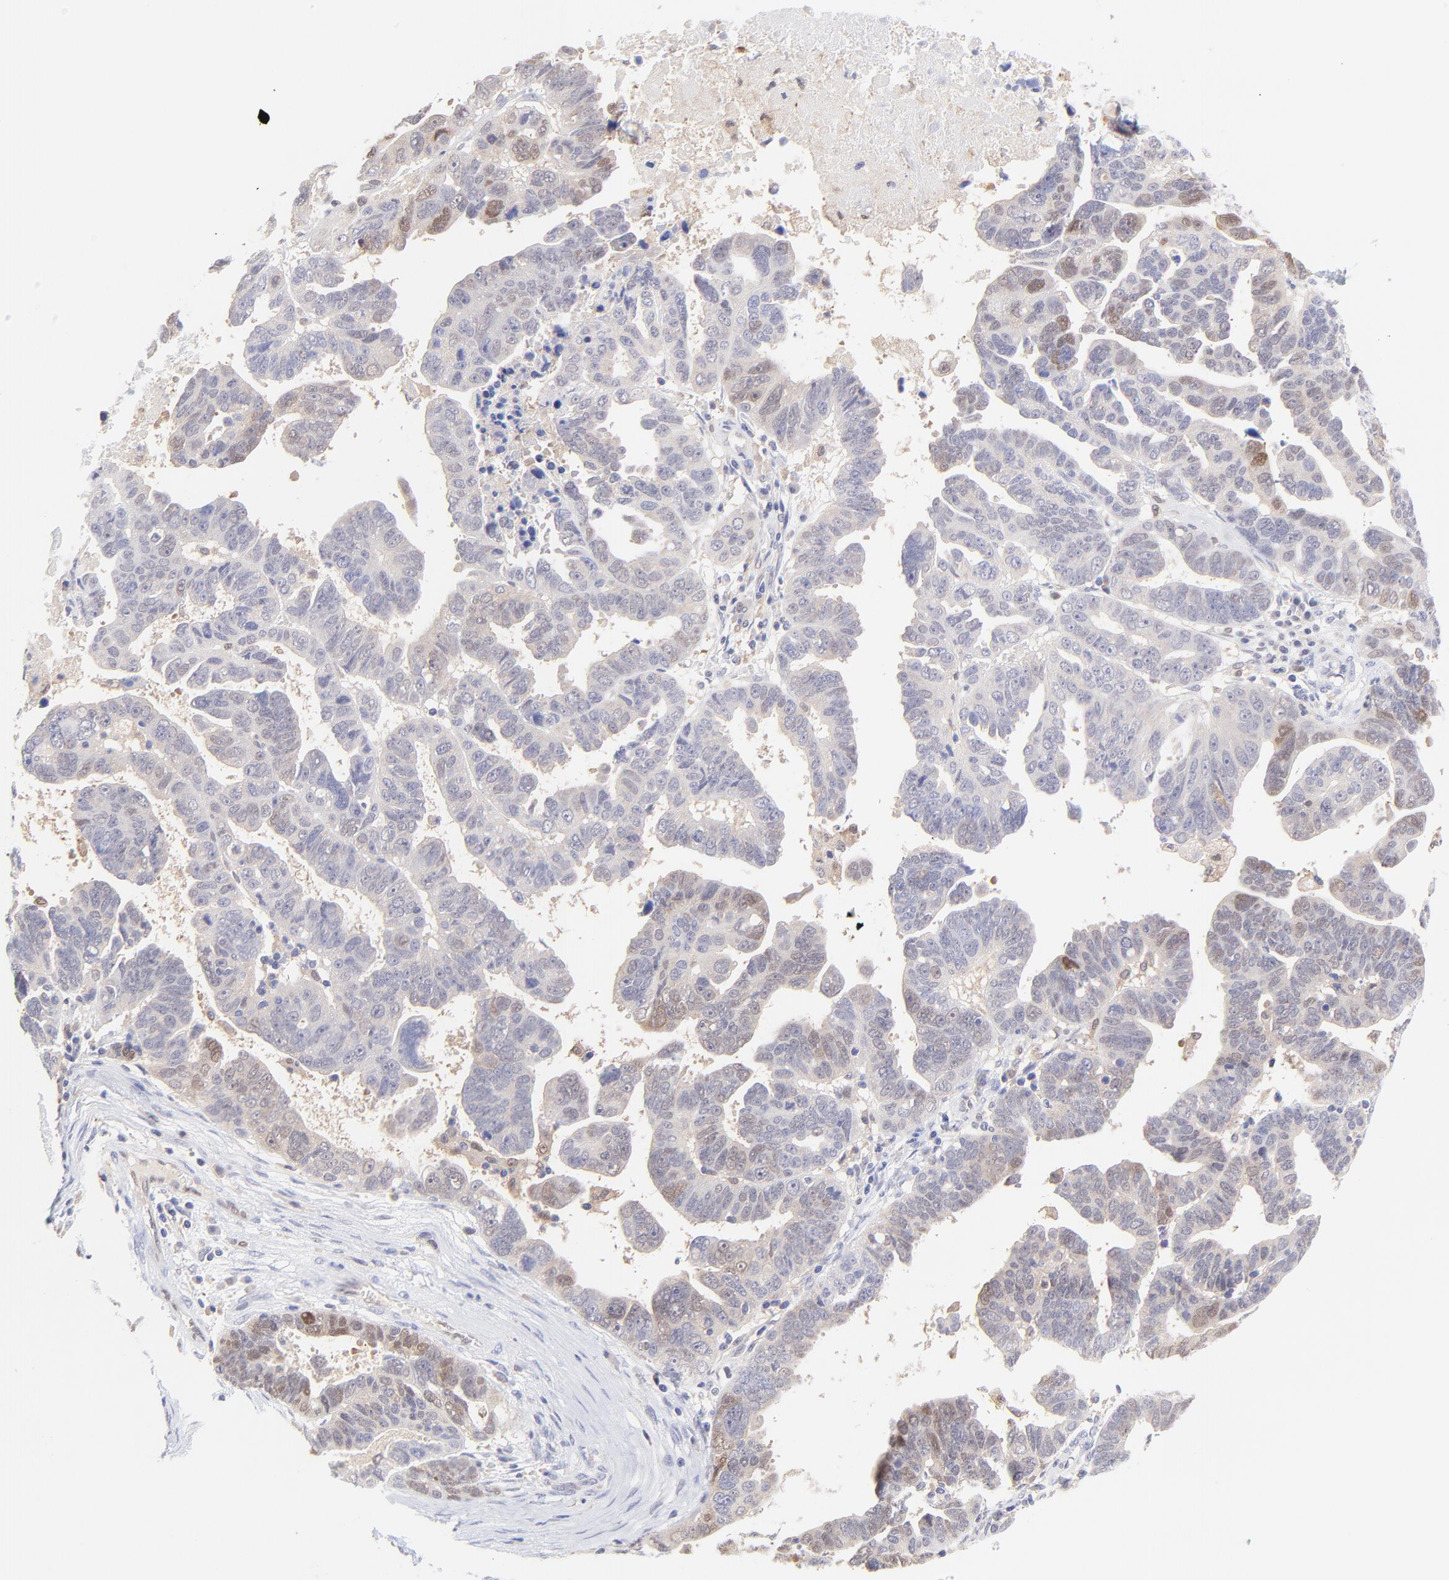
{"staining": {"intensity": "weak", "quantity": "<25%", "location": "cytoplasmic/membranous,nuclear"}, "tissue": "ovarian cancer", "cell_type": "Tumor cells", "image_type": "cancer", "snomed": [{"axis": "morphology", "description": "Carcinoma, endometroid"}, {"axis": "morphology", "description": "Cystadenocarcinoma, serous, NOS"}, {"axis": "topography", "description": "Ovary"}], "caption": "A photomicrograph of ovarian cancer stained for a protein demonstrates no brown staining in tumor cells.", "gene": "HYAL1", "patient": {"sex": "female", "age": 45}}